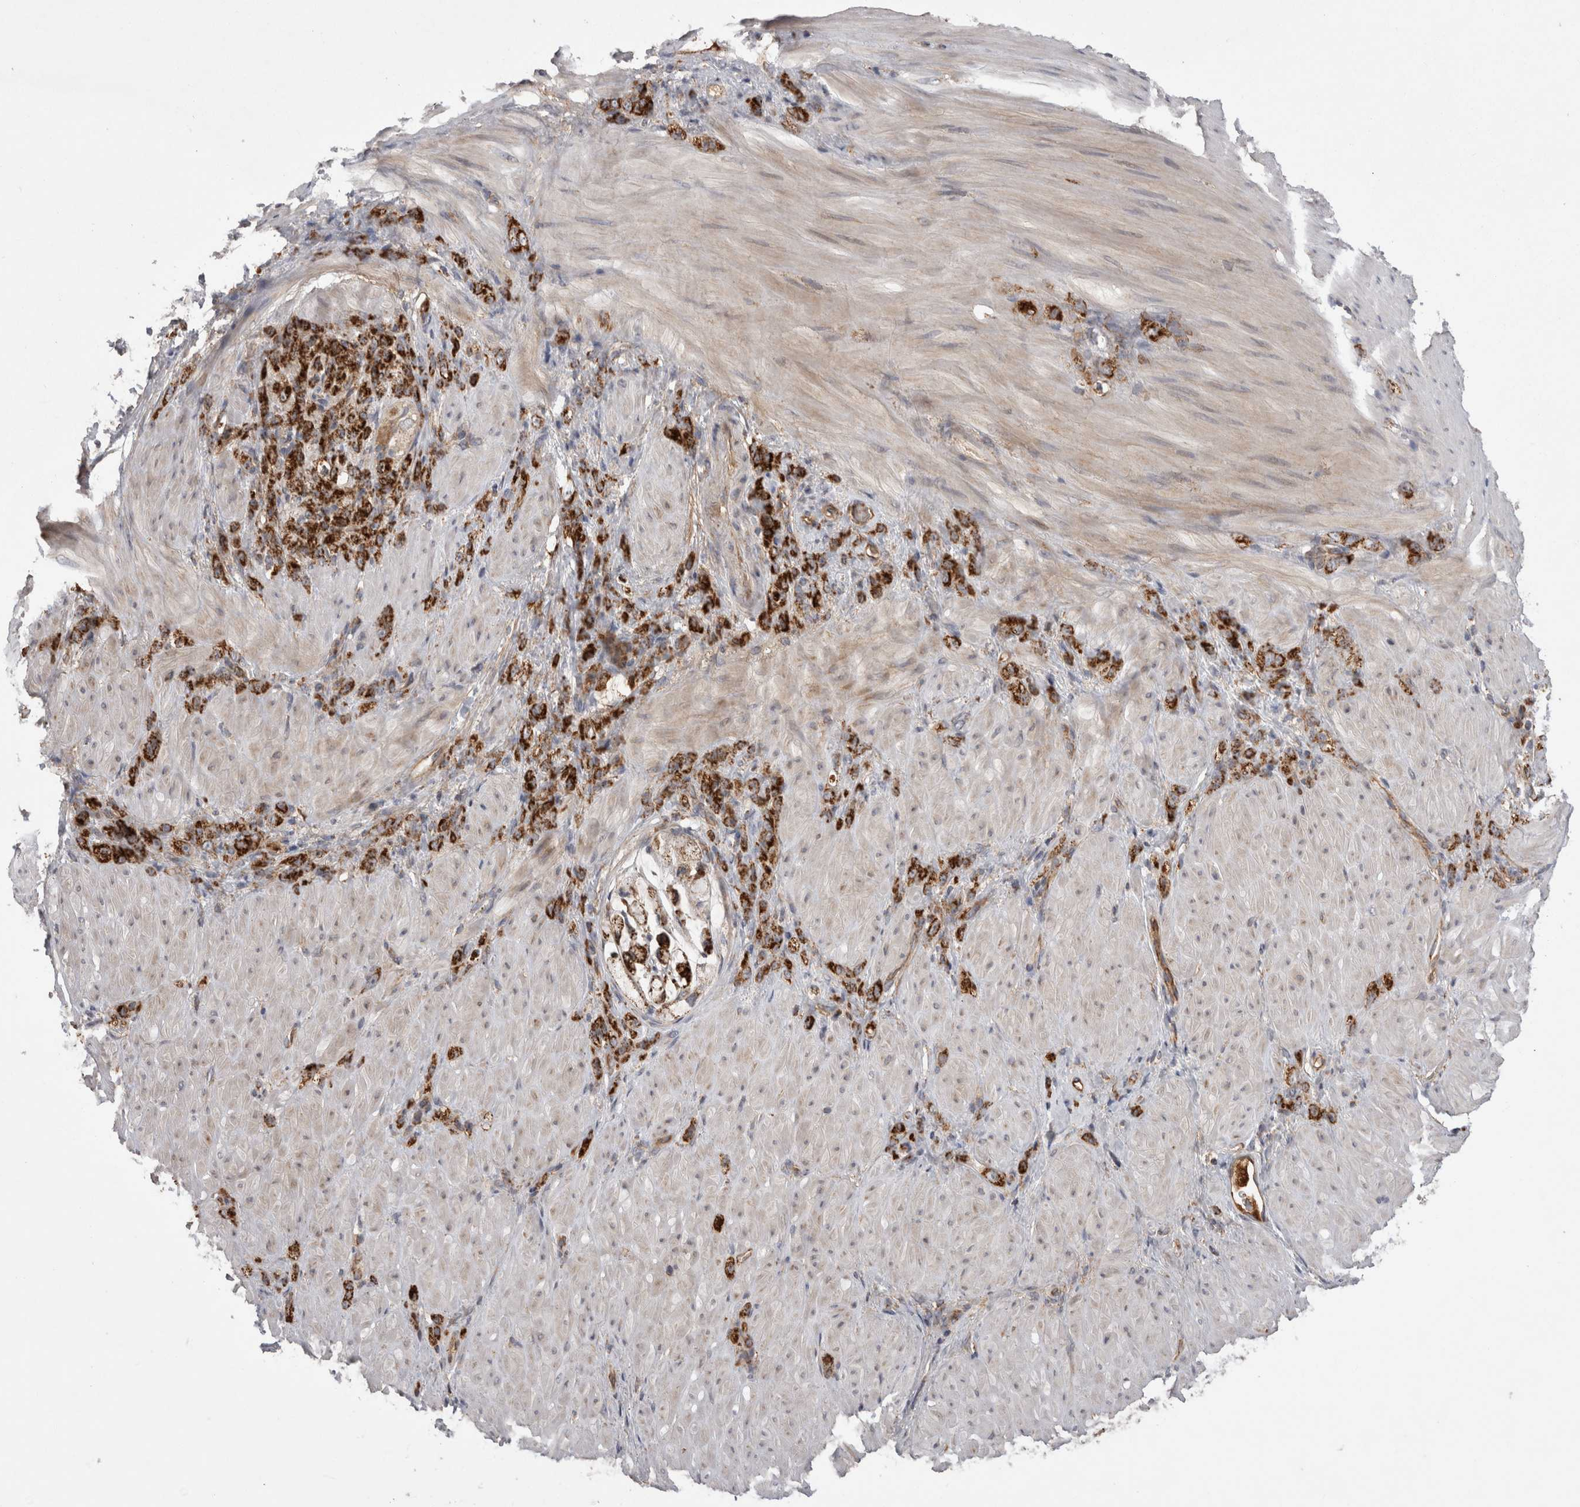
{"staining": {"intensity": "strong", "quantity": ">75%", "location": "cytoplasmic/membranous"}, "tissue": "stomach cancer", "cell_type": "Tumor cells", "image_type": "cancer", "snomed": [{"axis": "morphology", "description": "Normal tissue, NOS"}, {"axis": "morphology", "description": "Adenocarcinoma, NOS"}, {"axis": "topography", "description": "Stomach"}], "caption": "There is high levels of strong cytoplasmic/membranous positivity in tumor cells of stomach cancer, as demonstrated by immunohistochemical staining (brown color).", "gene": "DARS2", "patient": {"sex": "male", "age": 82}}